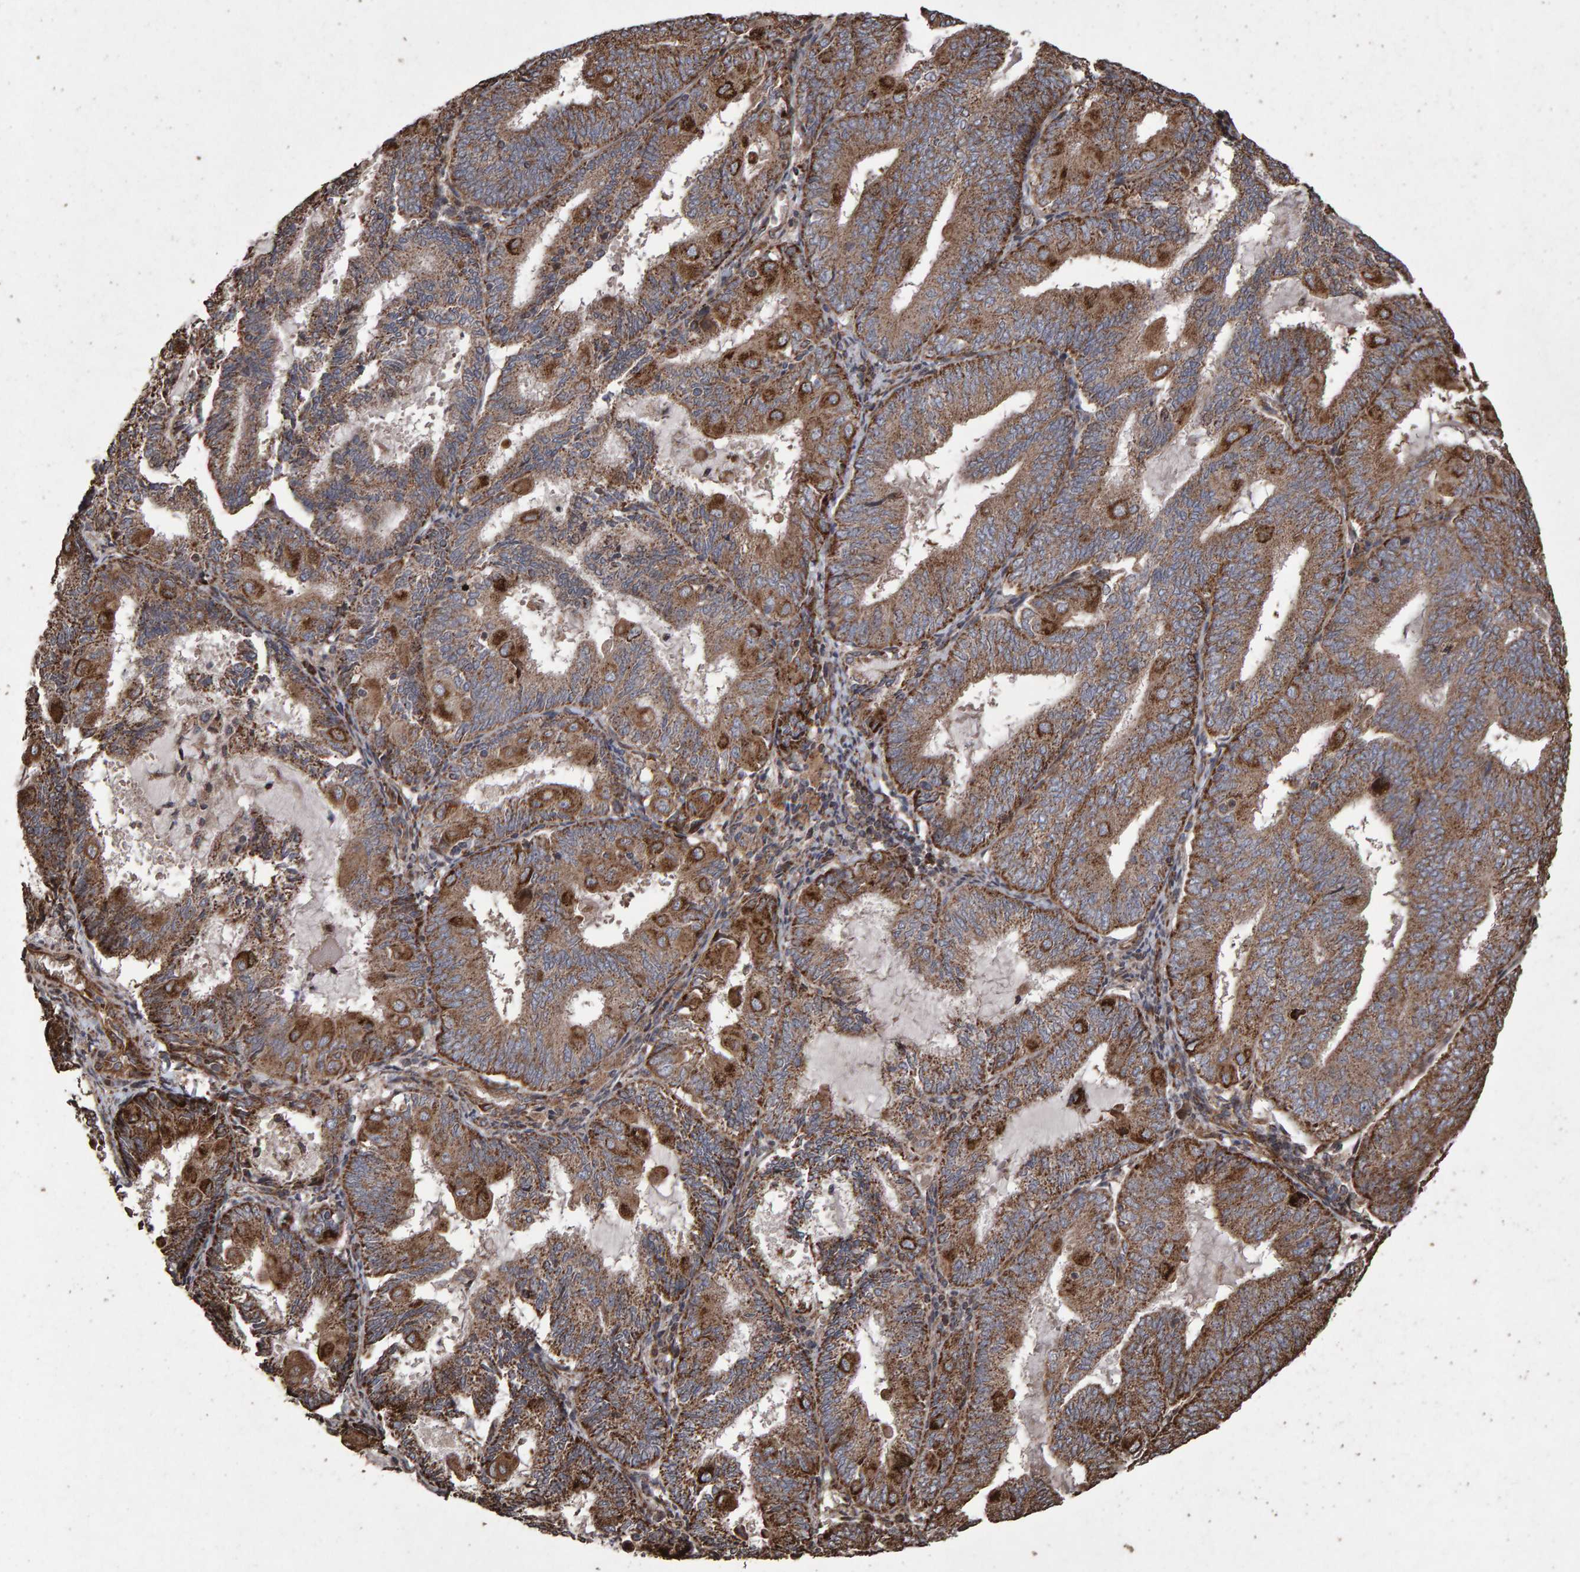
{"staining": {"intensity": "moderate", "quantity": ">75%", "location": "cytoplasmic/membranous"}, "tissue": "endometrial cancer", "cell_type": "Tumor cells", "image_type": "cancer", "snomed": [{"axis": "morphology", "description": "Adenocarcinoma, NOS"}, {"axis": "topography", "description": "Endometrium"}], "caption": "A brown stain labels moderate cytoplasmic/membranous positivity of a protein in human adenocarcinoma (endometrial) tumor cells. The staining is performed using DAB (3,3'-diaminobenzidine) brown chromogen to label protein expression. The nuclei are counter-stained blue using hematoxylin.", "gene": "OSBP2", "patient": {"sex": "female", "age": 81}}